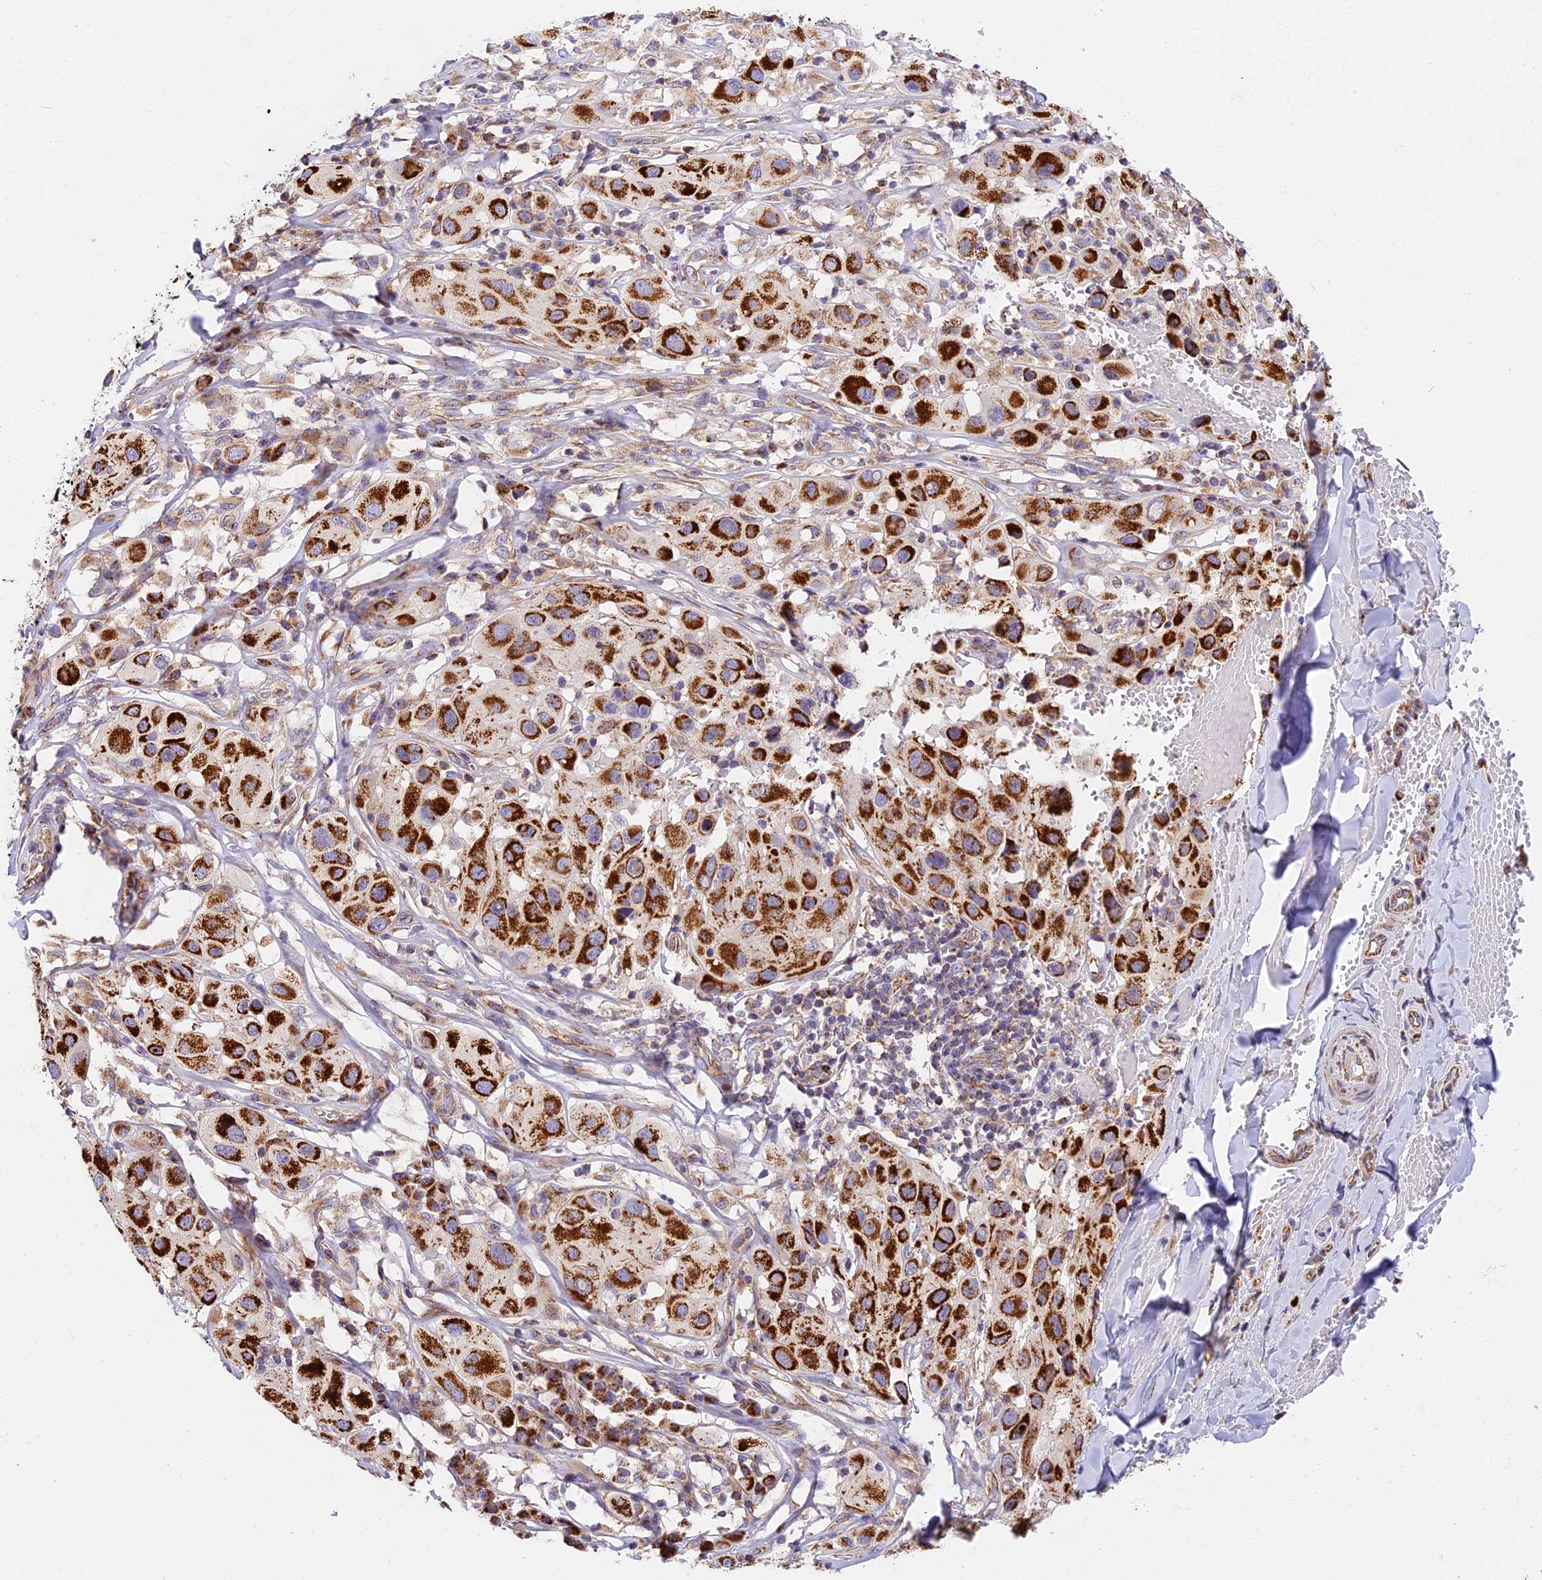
{"staining": {"intensity": "strong", "quantity": ">75%", "location": "cytoplasmic/membranous"}, "tissue": "melanoma", "cell_type": "Tumor cells", "image_type": "cancer", "snomed": [{"axis": "morphology", "description": "Malignant melanoma, Metastatic site"}, {"axis": "topography", "description": "Skin"}], "caption": "Protein analysis of melanoma tissue exhibits strong cytoplasmic/membranous positivity in approximately >75% of tumor cells.", "gene": "MRAS", "patient": {"sex": "male", "age": 41}}